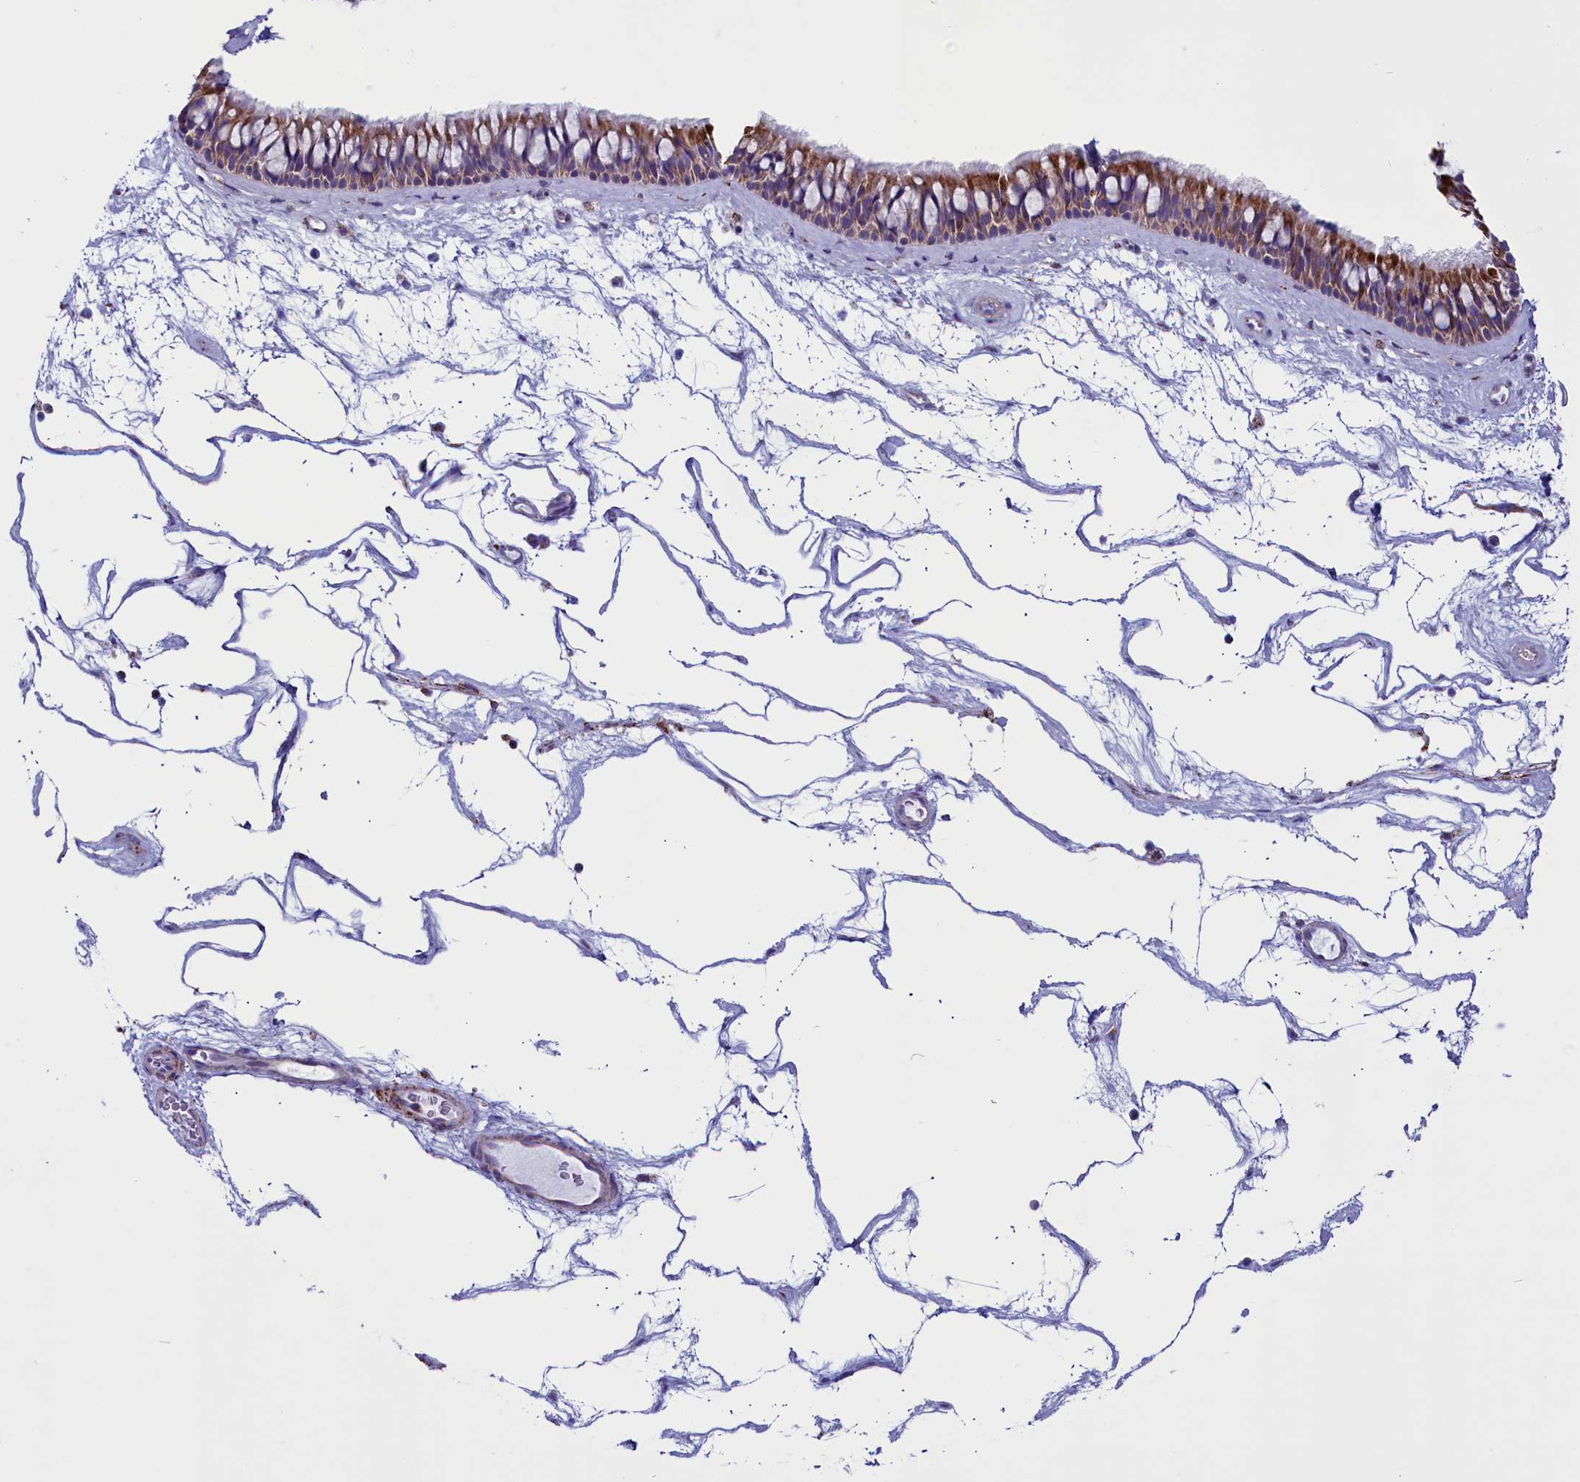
{"staining": {"intensity": "moderate", "quantity": ">75%", "location": "cytoplasmic/membranous"}, "tissue": "nasopharynx", "cell_type": "Respiratory epithelial cells", "image_type": "normal", "snomed": [{"axis": "morphology", "description": "Normal tissue, NOS"}, {"axis": "topography", "description": "Nasopharynx"}], "caption": "An immunohistochemistry (IHC) histopathology image of normal tissue is shown. Protein staining in brown highlights moderate cytoplasmic/membranous positivity in nasopharynx within respiratory epithelial cells. Ihc stains the protein of interest in brown and the nuclei are stained blue.", "gene": "ICA1L", "patient": {"sex": "male", "age": 64}}